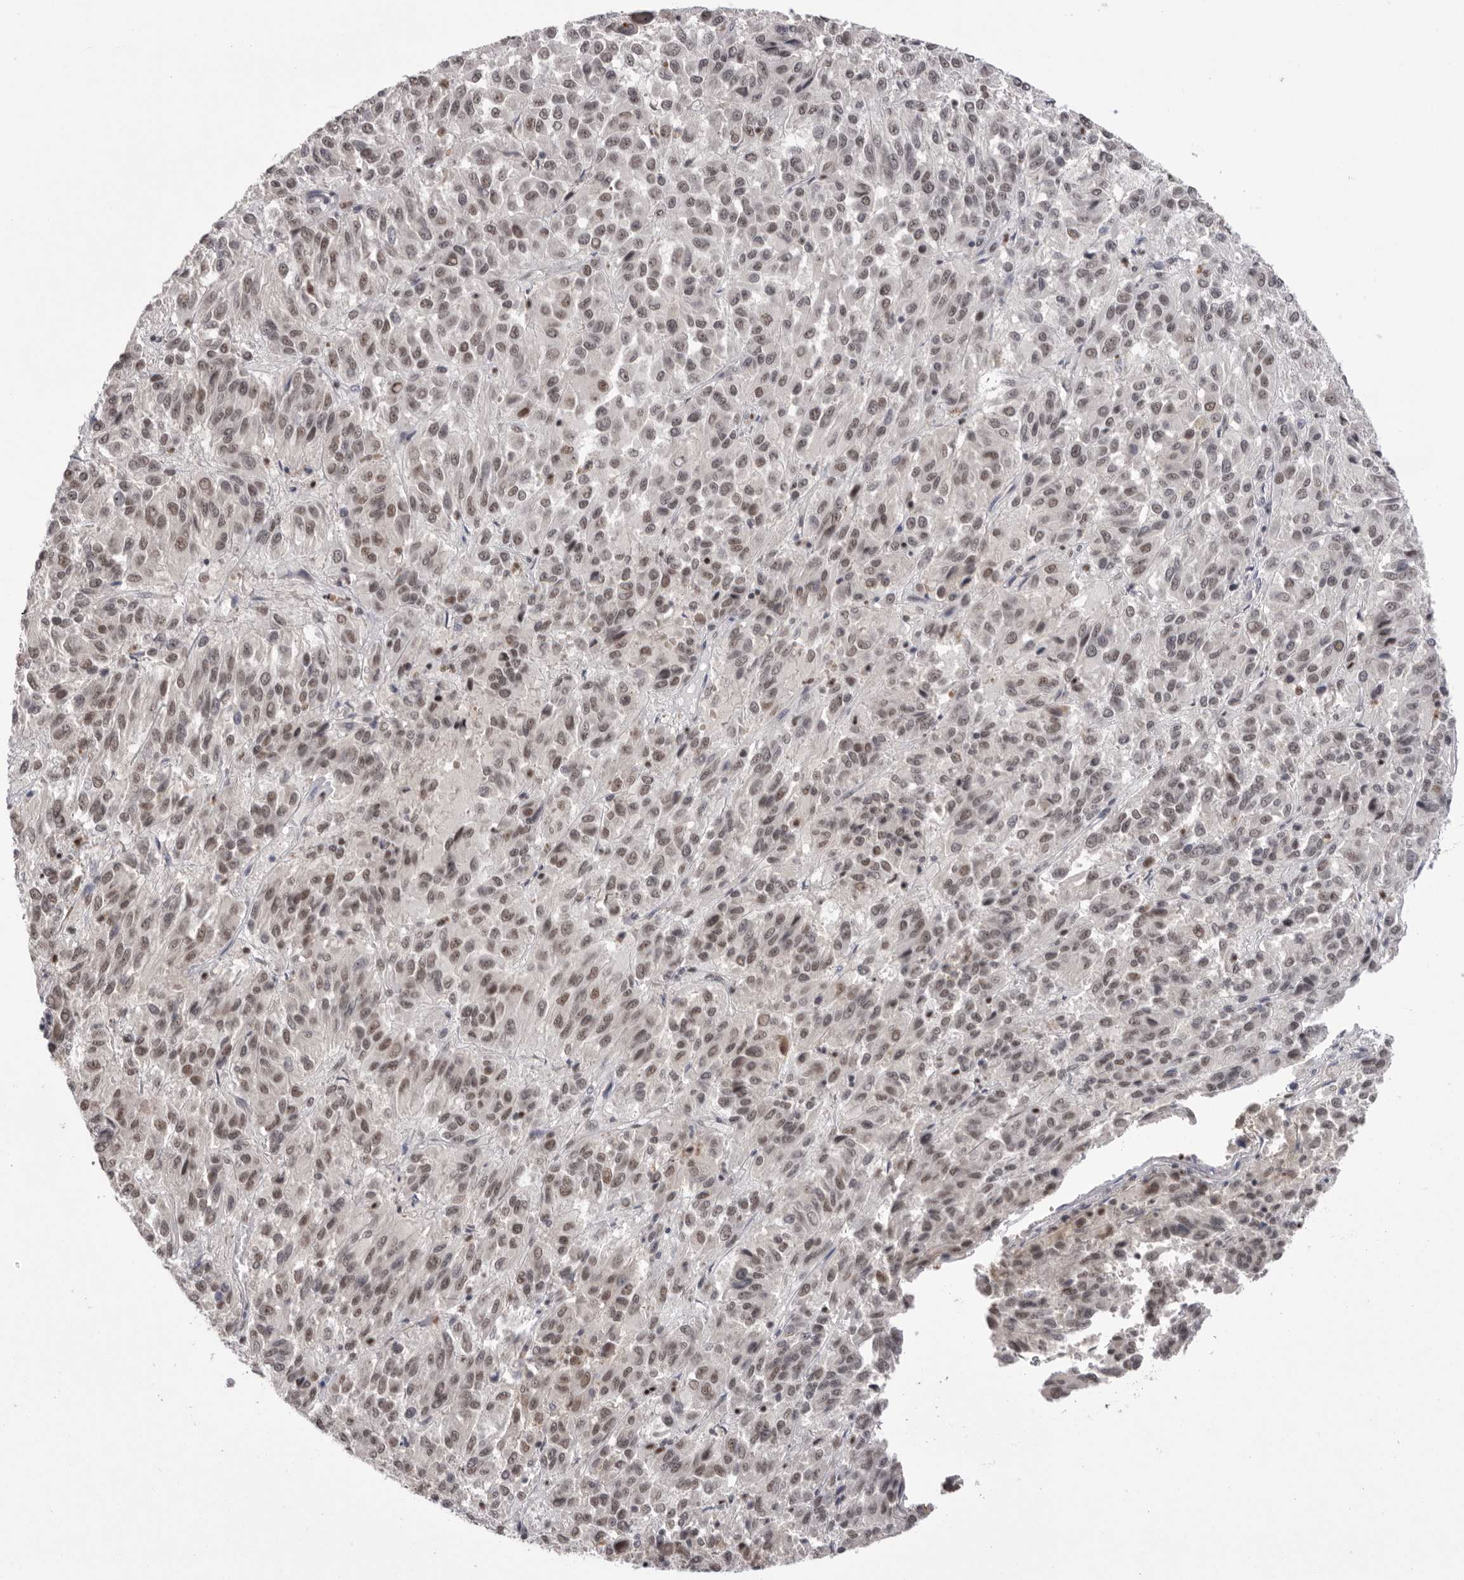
{"staining": {"intensity": "moderate", "quantity": "25%-75%", "location": "nuclear"}, "tissue": "melanoma", "cell_type": "Tumor cells", "image_type": "cancer", "snomed": [{"axis": "morphology", "description": "Malignant melanoma, Metastatic site"}, {"axis": "topography", "description": "Lung"}], "caption": "Immunohistochemical staining of human malignant melanoma (metastatic site) demonstrates medium levels of moderate nuclear protein positivity in approximately 25%-75% of tumor cells. (Stains: DAB in brown, nuclei in blue, Microscopy: brightfield microscopy at high magnification).", "gene": "BCLAF3", "patient": {"sex": "male", "age": 64}}